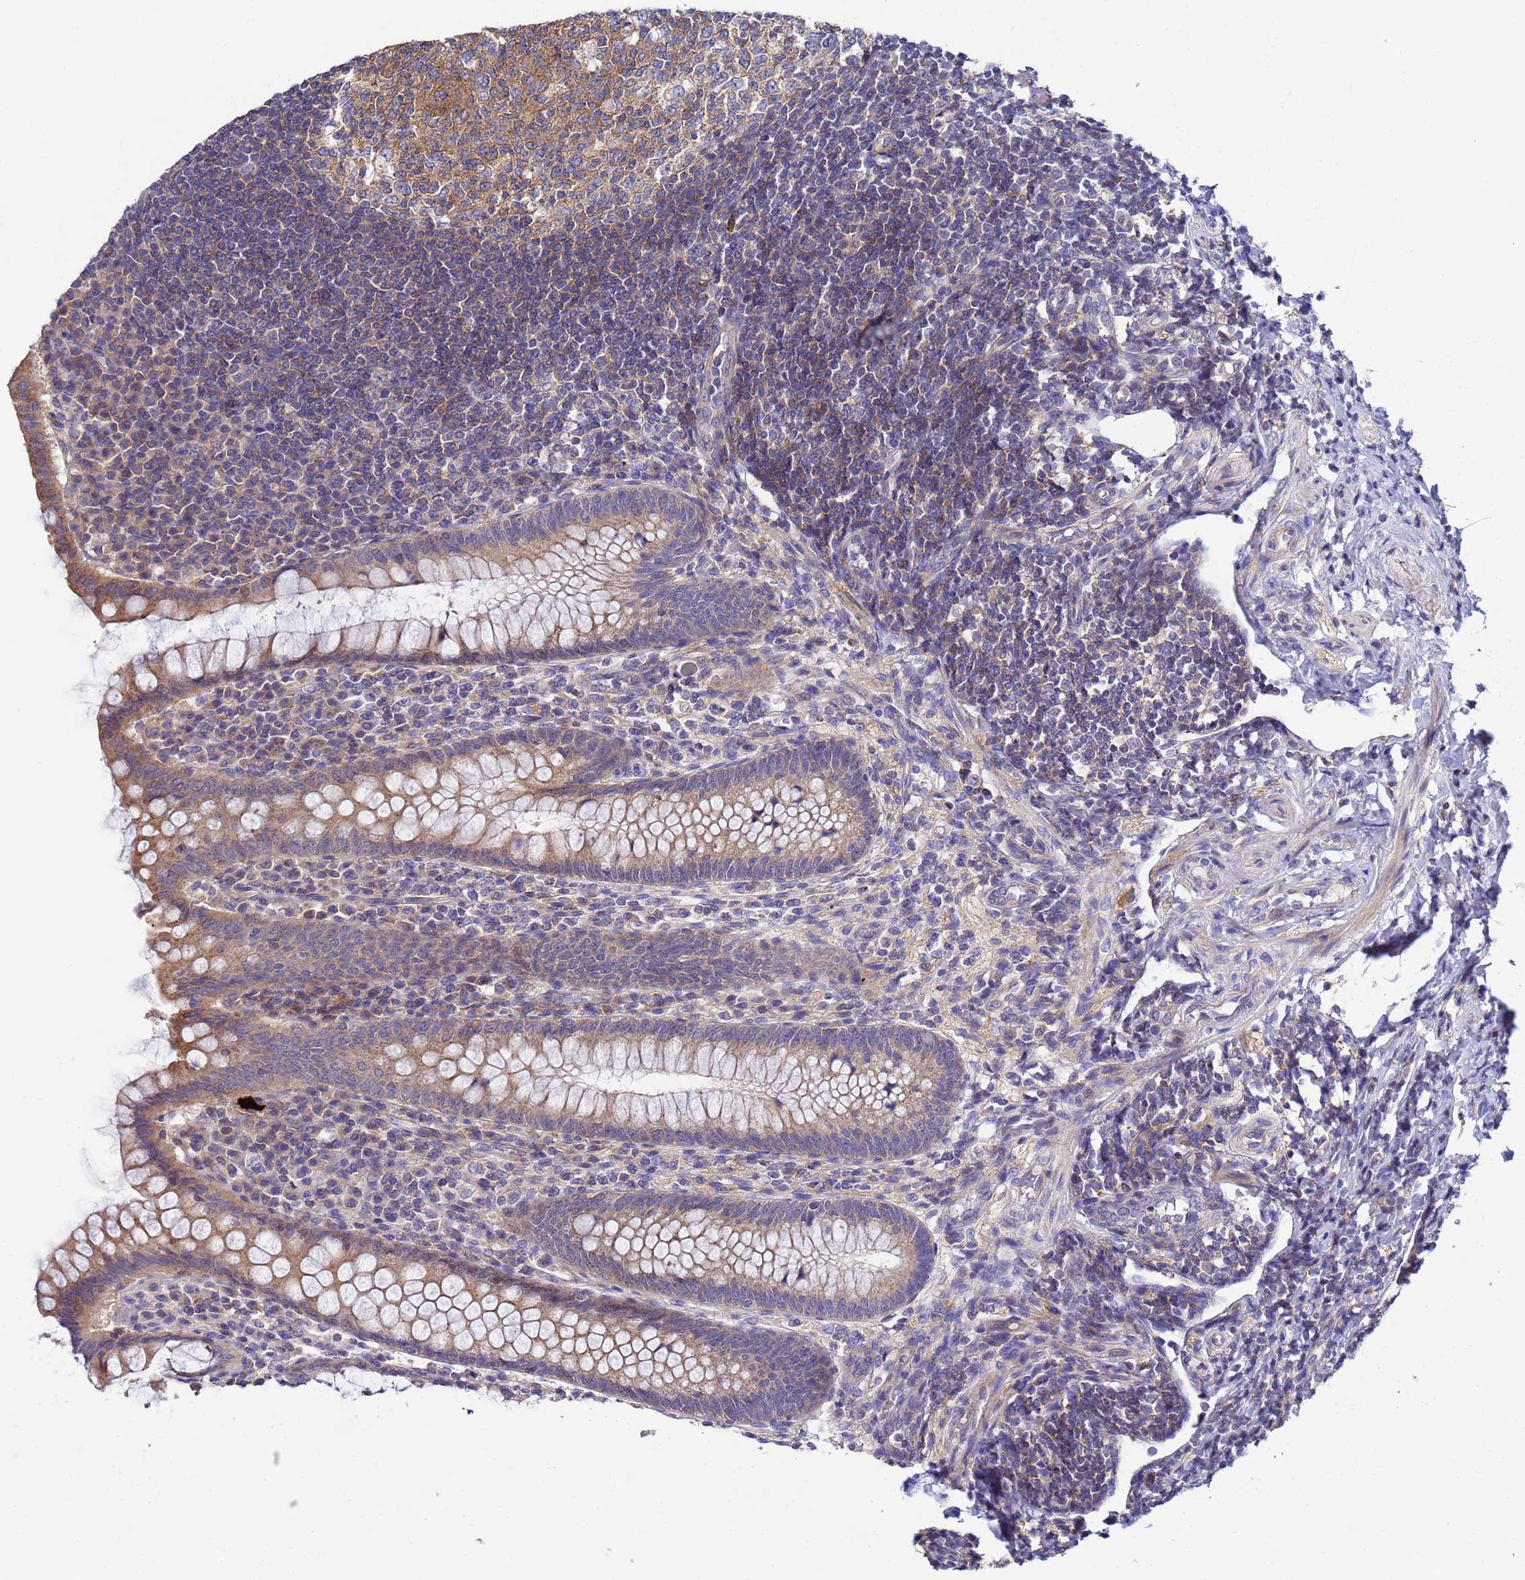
{"staining": {"intensity": "moderate", "quantity": ">75%", "location": "cytoplasmic/membranous"}, "tissue": "appendix", "cell_type": "Glandular cells", "image_type": "normal", "snomed": [{"axis": "morphology", "description": "Normal tissue, NOS"}, {"axis": "topography", "description": "Appendix"}], "caption": "IHC of unremarkable human appendix displays medium levels of moderate cytoplasmic/membranous staining in about >75% of glandular cells. (brown staining indicates protein expression, while blue staining denotes nuclei).", "gene": "CDC34", "patient": {"sex": "female", "age": 33}}